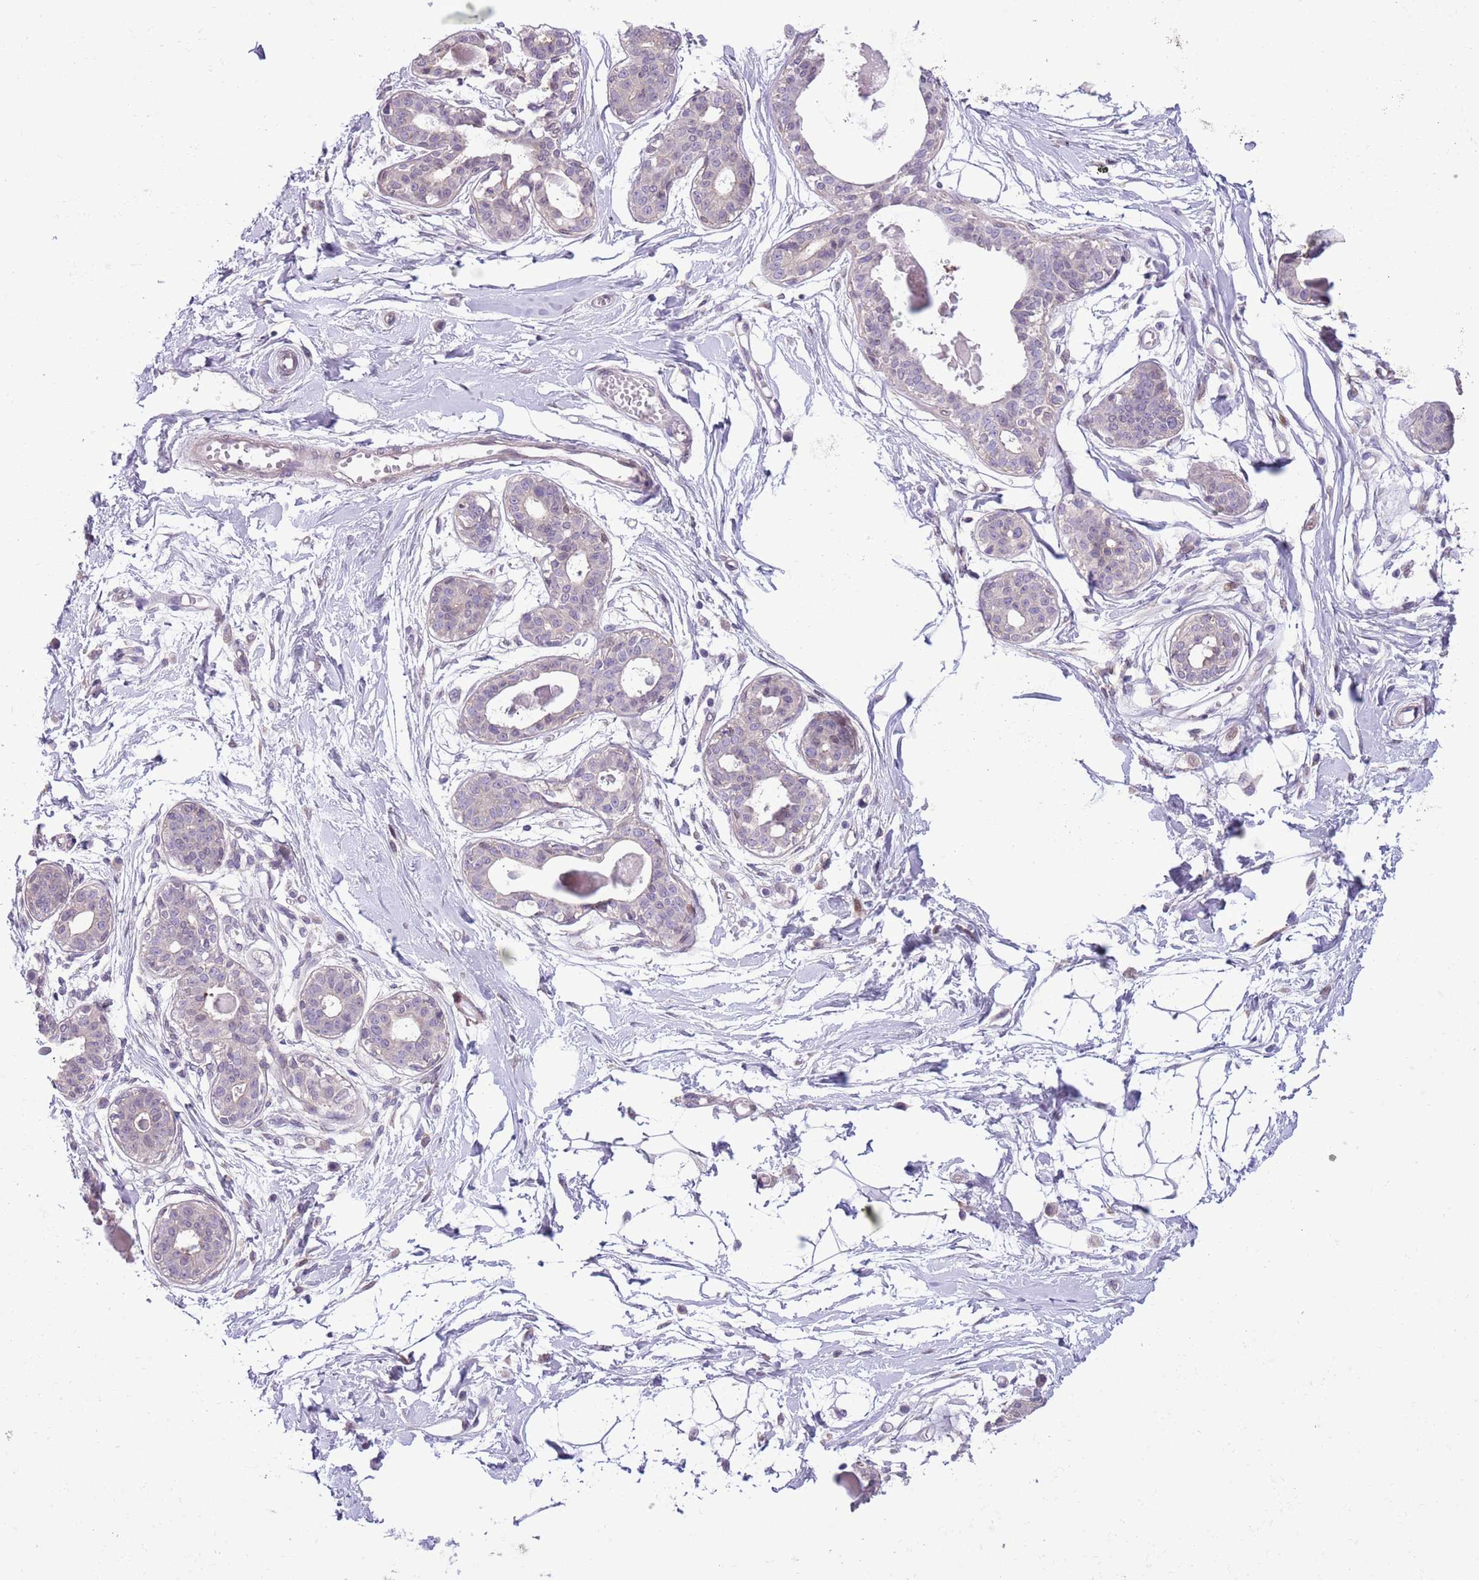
{"staining": {"intensity": "negative", "quantity": "none", "location": "none"}, "tissue": "breast", "cell_type": "Adipocytes", "image_type": "normal", "snomed": [{"axis": "morphology", "description": "Normal tissue, NOS"}, {"axis": "topography", "description": "Breast"}], "caption": "Immunohistochemistry photomicrograph of normal breast stained for a protein (brown), which displays no staining in adipocytes.", "gene": "CCND2", "patient": {"sex": "female", "age": 45}}